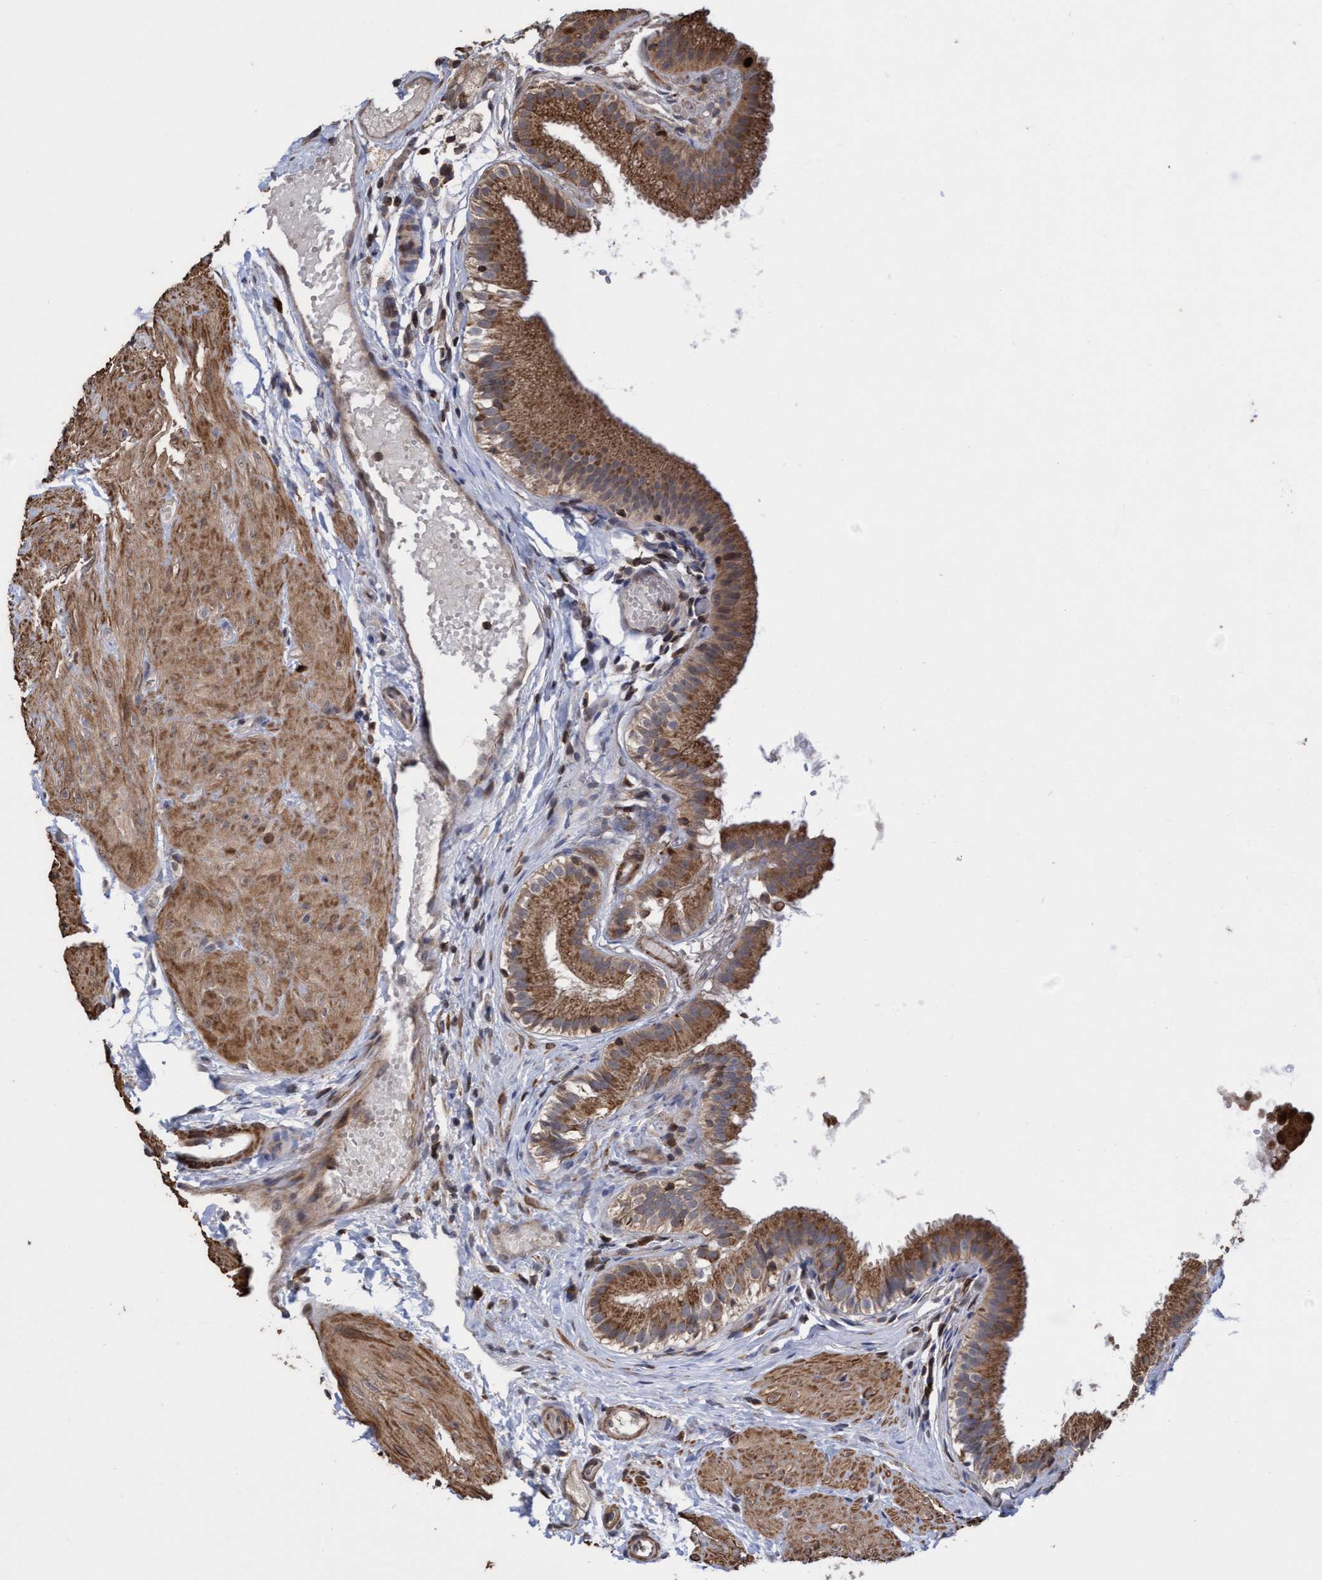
{"staining": {"intensity": "strong", "quantity": ">75%", "location": "cytoplasmic/membranous"}, "tissue": "gallbladder", "cell_type": "Glandular cells", "image_type": "normal", "snomed": [{"axis": "morphology", "description": "Normal tissue, NOS"}, {"axis": "topography", "description": "Gallbladder"}], "caption": "Strong cytoplasmic/membranous protein staining is appreciated in about >75% of glandular cells in gallbladder. The protein of interest is shown in brown color, while the nuclei are stained blue.", "gene": "SLBP", "patient": {"sex": "female", "age": 26}}